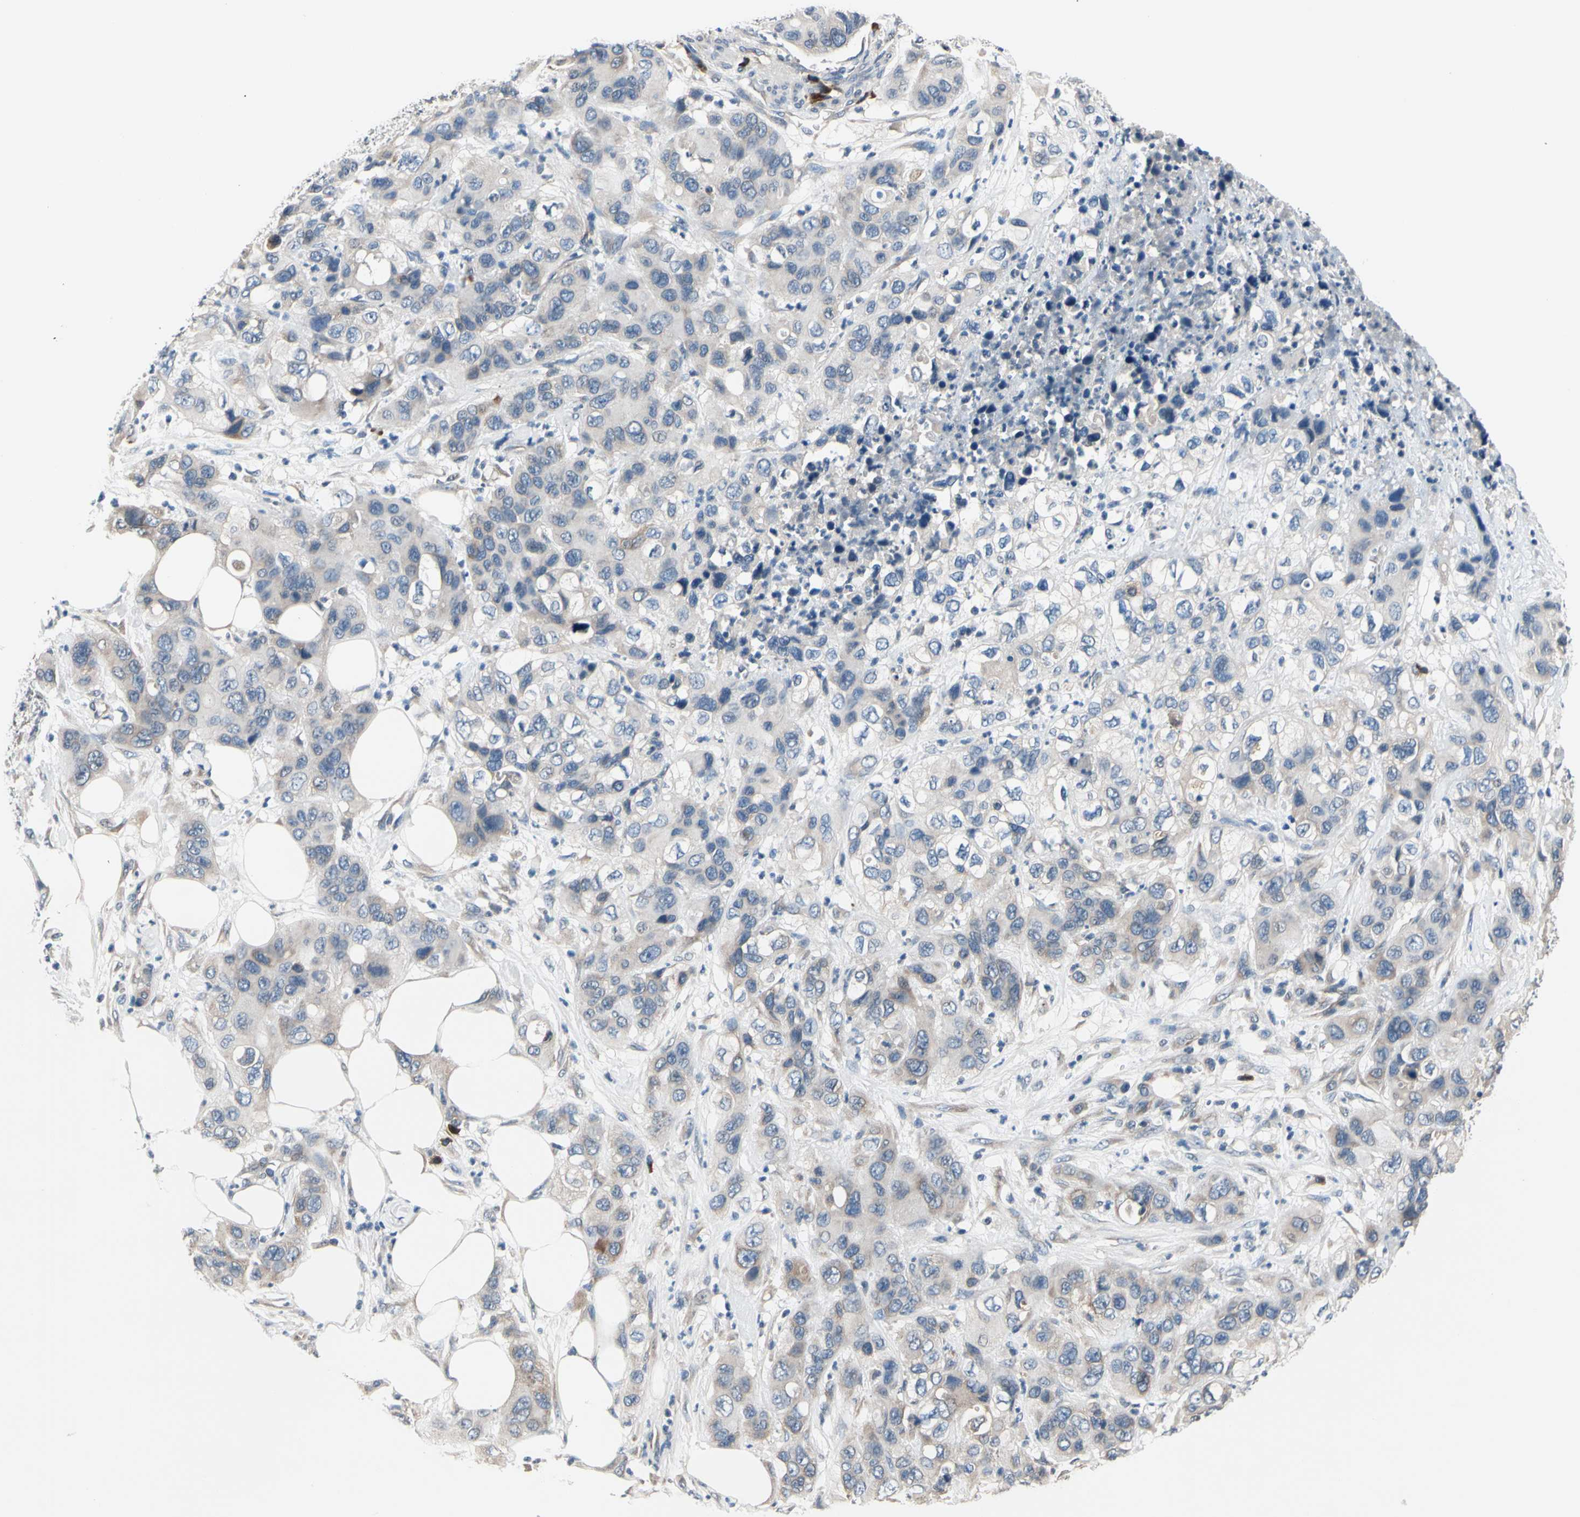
{"staining": {"intensity": "weak", "quantity": "<25%", "location": "cytoplasmic/membranous"}, "tissue": "pancreatic cancer", "cell_type": "Tumor cells", "image_type": "cancer", "snomed": [{"axis": "morphology", "description": "Adenocarcinoma, NOS"}, {"axis": "topography", "description": "Pancreas"}], "caption": "Human pancreatic adenocarcinoma stained for a protein using IHC exhibits no positivity in tumor cells.", "gene": "SELENOK", "patient": {"sex": "female", "age": 71}}